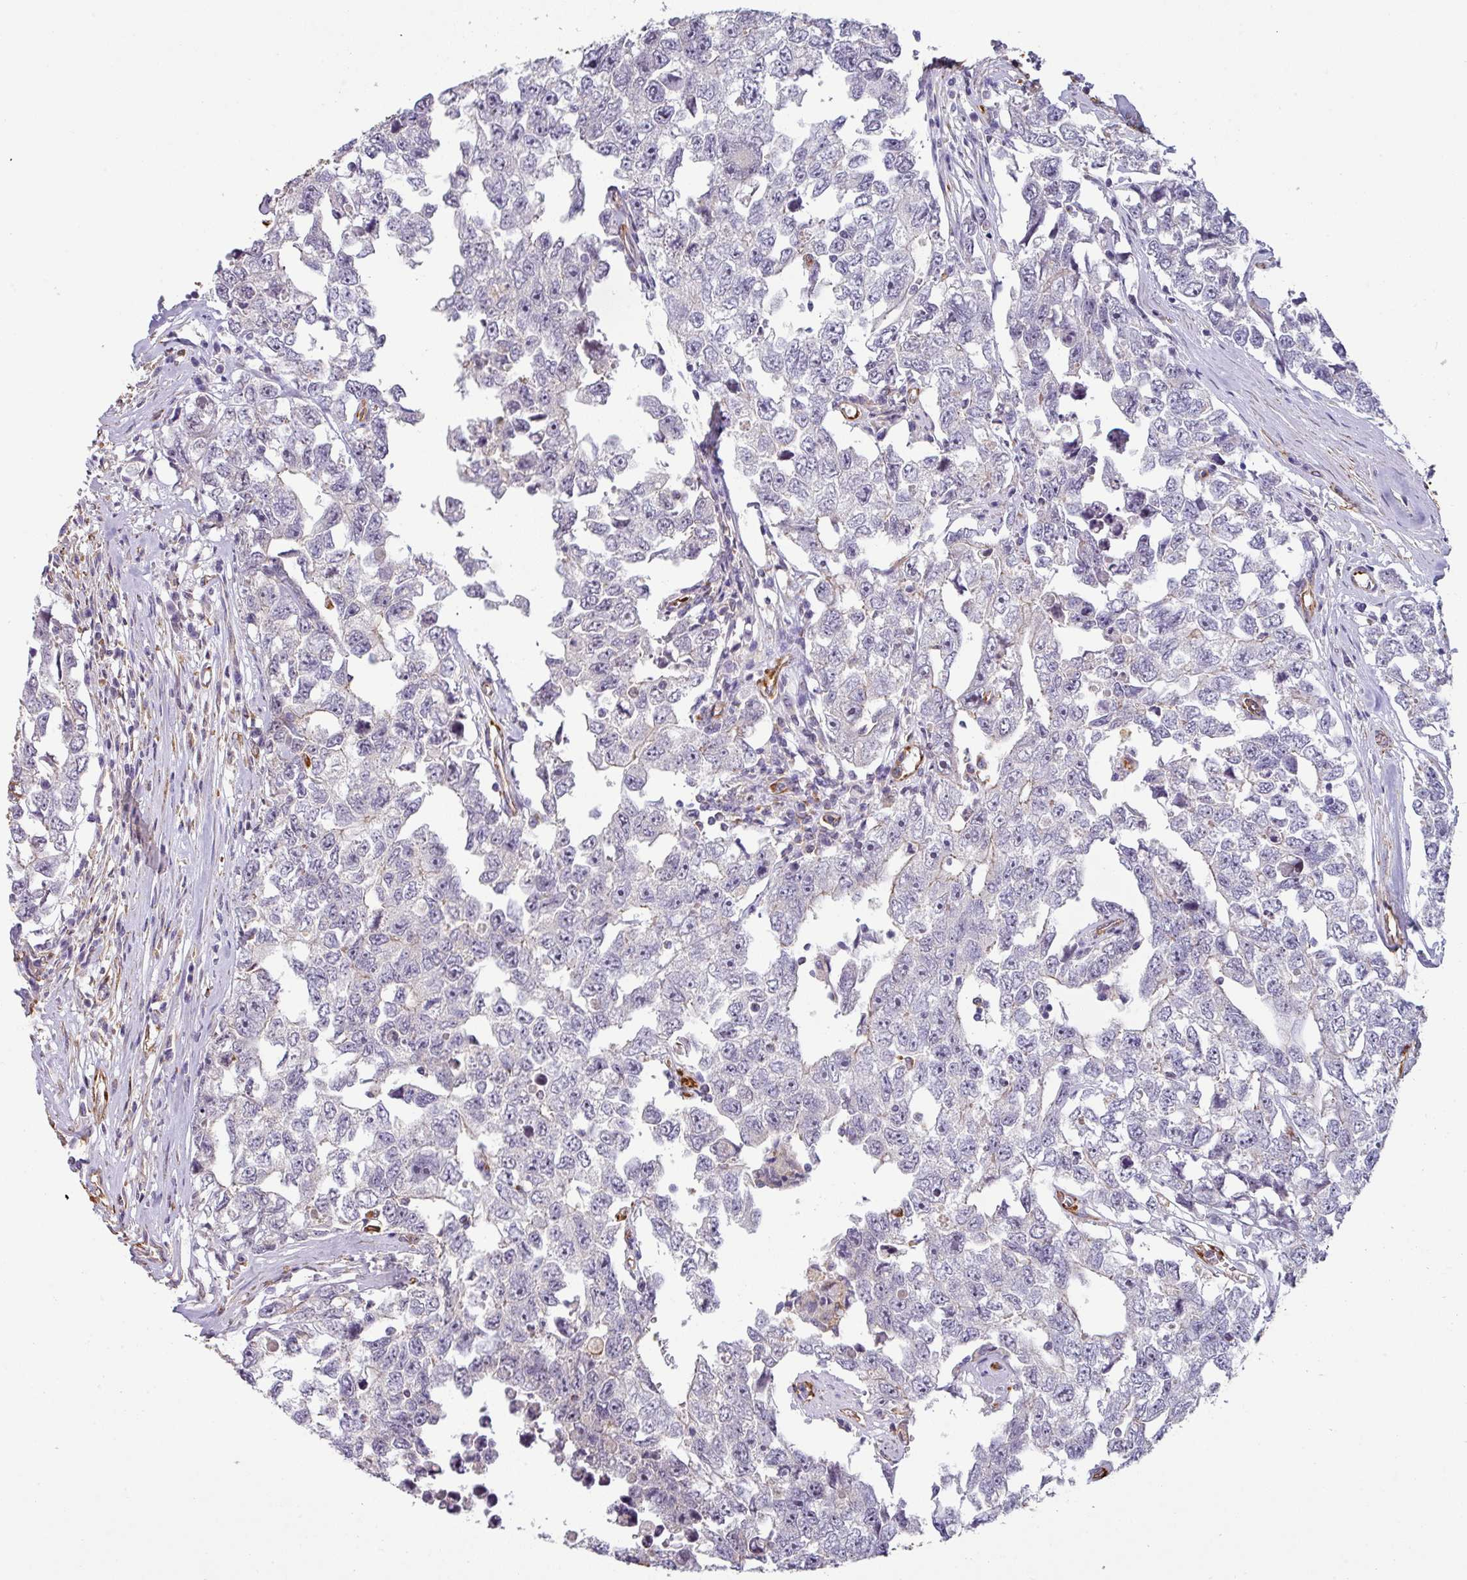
{"staining": {"intensity": "negative", "quantity": "none", "location": "none"}, "tissue": "testis cancer", "cell_type": "Tumor cells", "image_type": "cancer", "snomed": [{"axis": "morphology", "description": "Carcinoma, Embryonal, NOS"}, {"axis": "topography", "description": "Testis"}], "caption": "Testis embryonal carcinoma was stained to show a protein in brown. There is no significant staining in tumor cells.", "gene": "ZNF280C", "patient": {"sex": "male", "age": 22}}